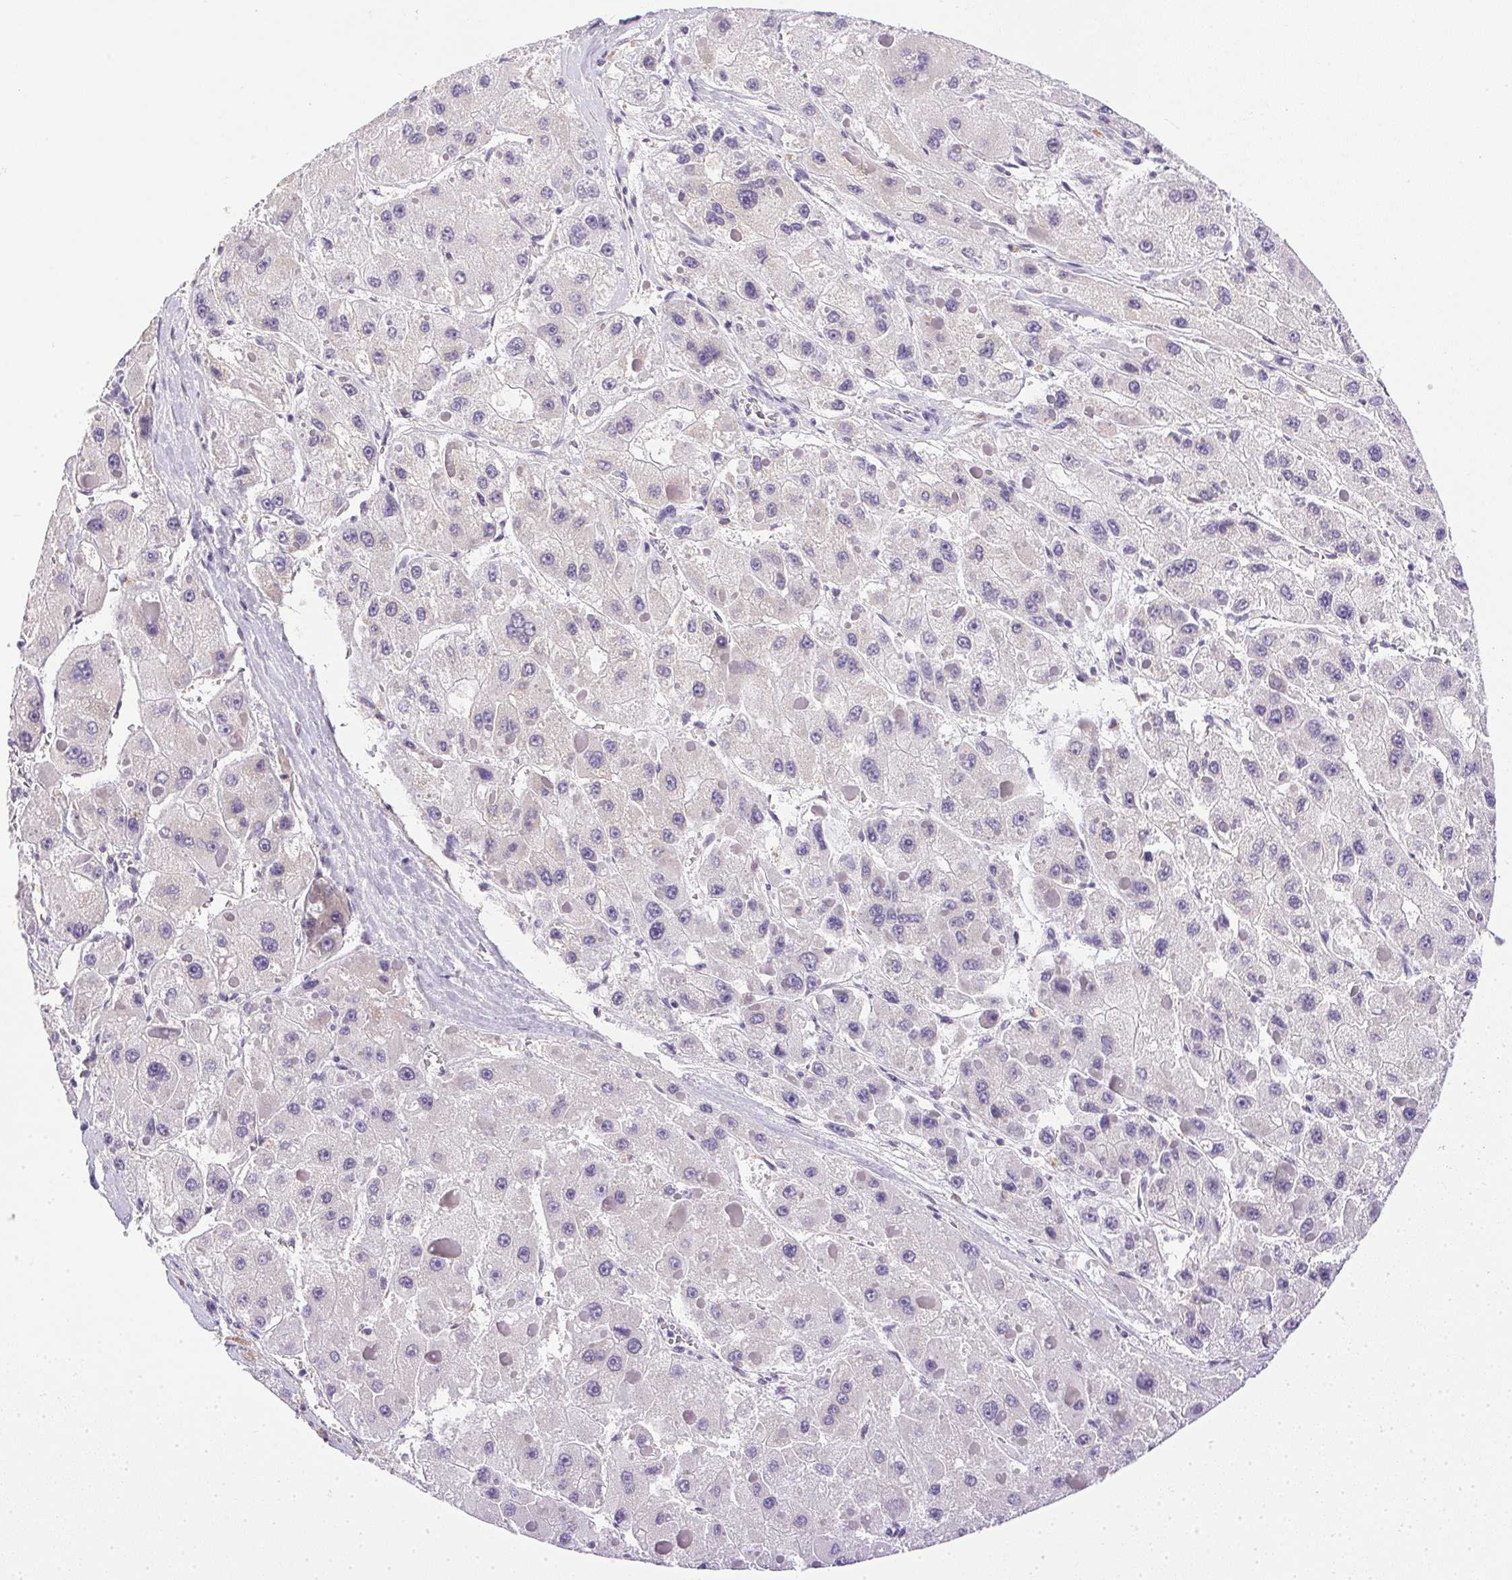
{"staining": {"intensity": "negative", "quantity": "none", "location": "none"}, "tissue": "liver cancer", "cell_type": "Tumor cells", "image_type": "cancer", "snomed": [{"axis": "morphology", "description": "Carcinoma, Hepatocellular, NOS"}, {"axis": "topography", "description": "Liver"}], "caption": "This is an IHC micrograph of human liver cancer (hepatocellular carcinoma). There is no expression in tumor cells.", "gene": "PRL", "patient": {"sex": "female", "age": 73}}